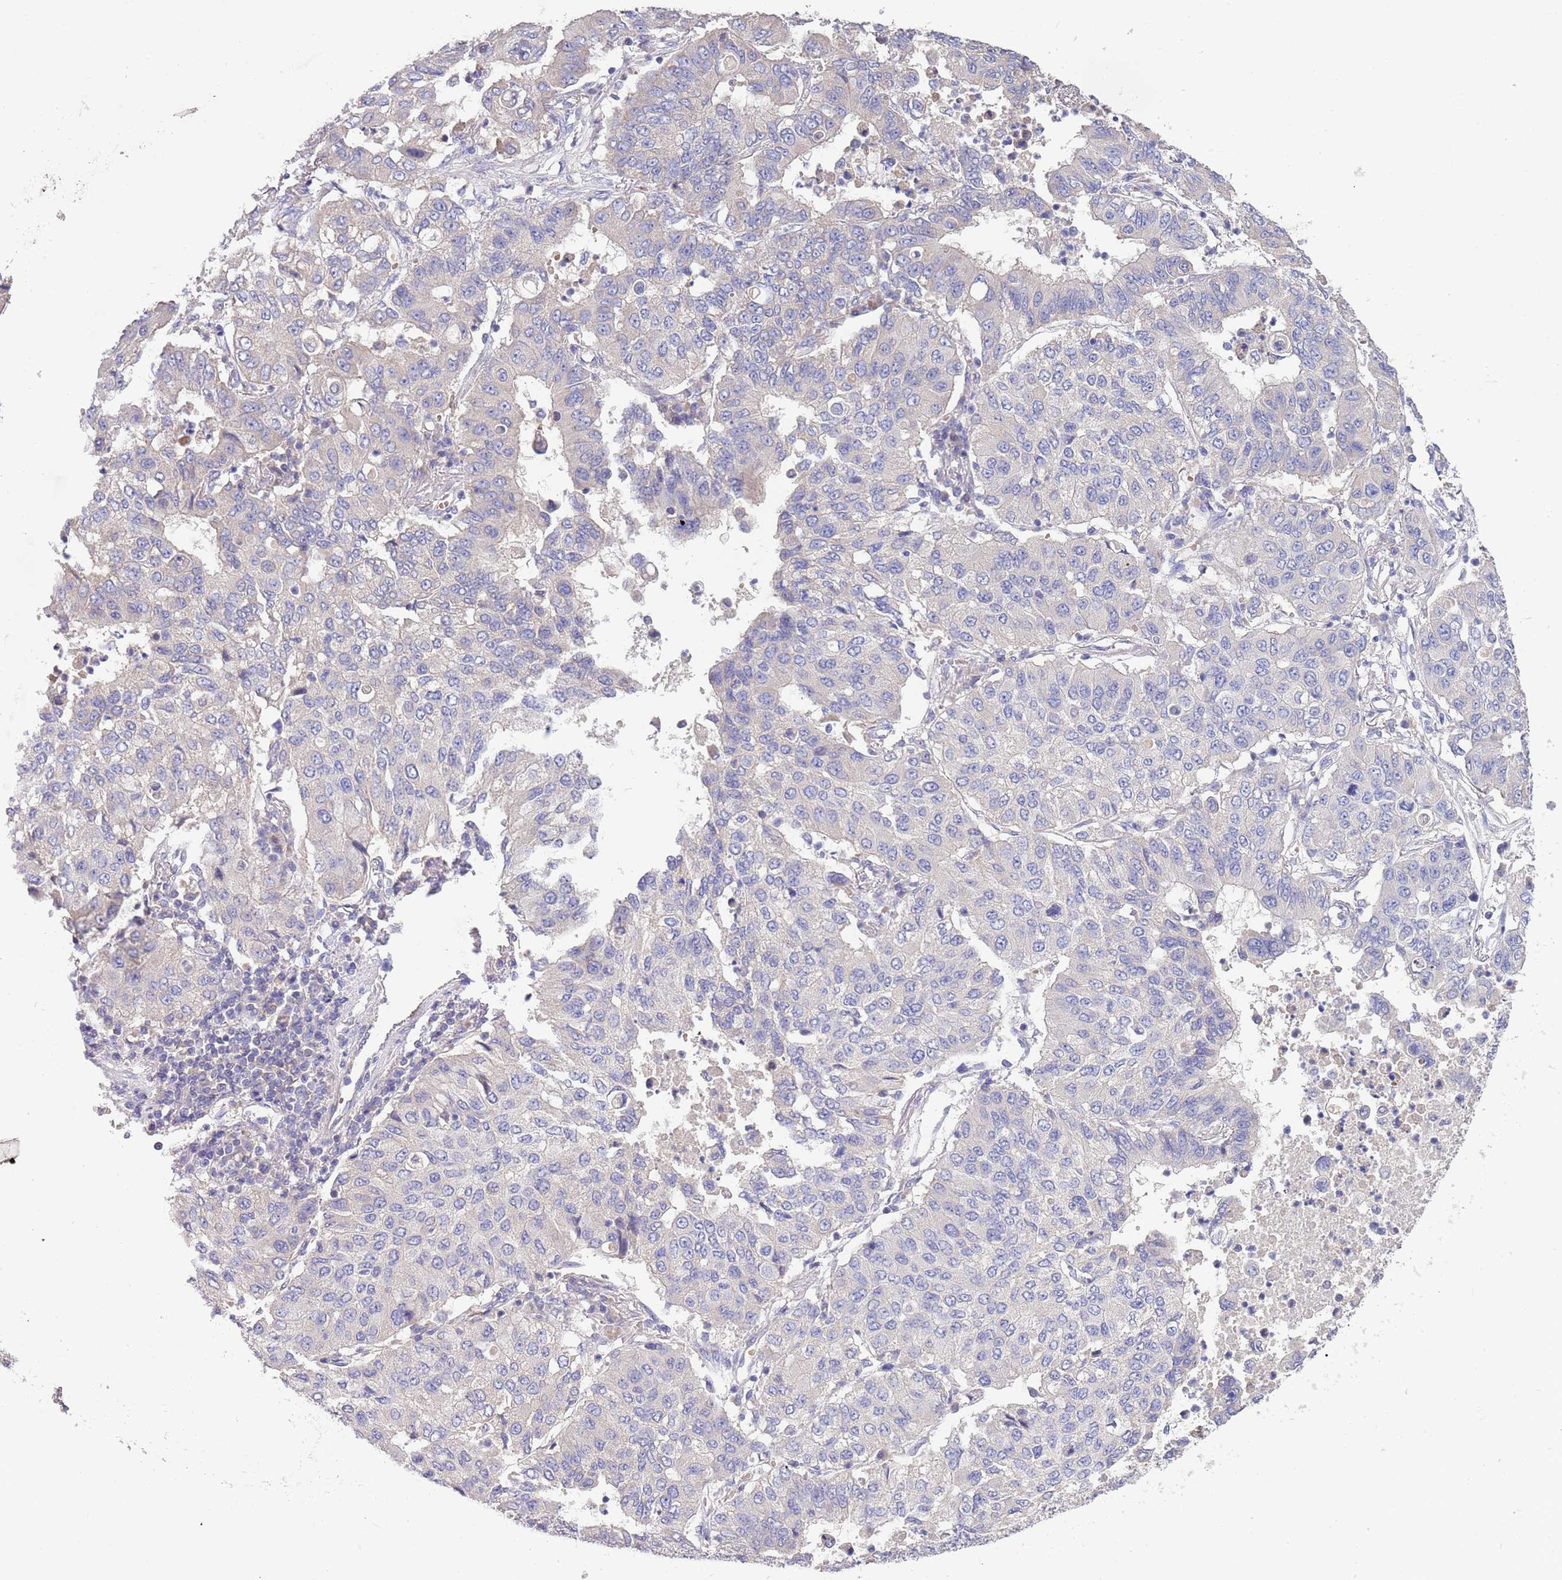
{"staining": {"intensity": "negative", "quantity": "none", "location": "none"}, "tissue": "lung cancer", "cell_type": "Tumor cells", "image_type": "cancer", "snomed": [{"axis": "morphology", "description": "Squamous cell carcinoma, NOS"}, {"axis": "topography", "description": "Lung"}], "caption": "This is an IHC micrograph of human lung squamous cell carcinoma. There is no positivity in tumor cells.", "gene": "TRMO", "patient": {"sex": "male", "age": 74}}